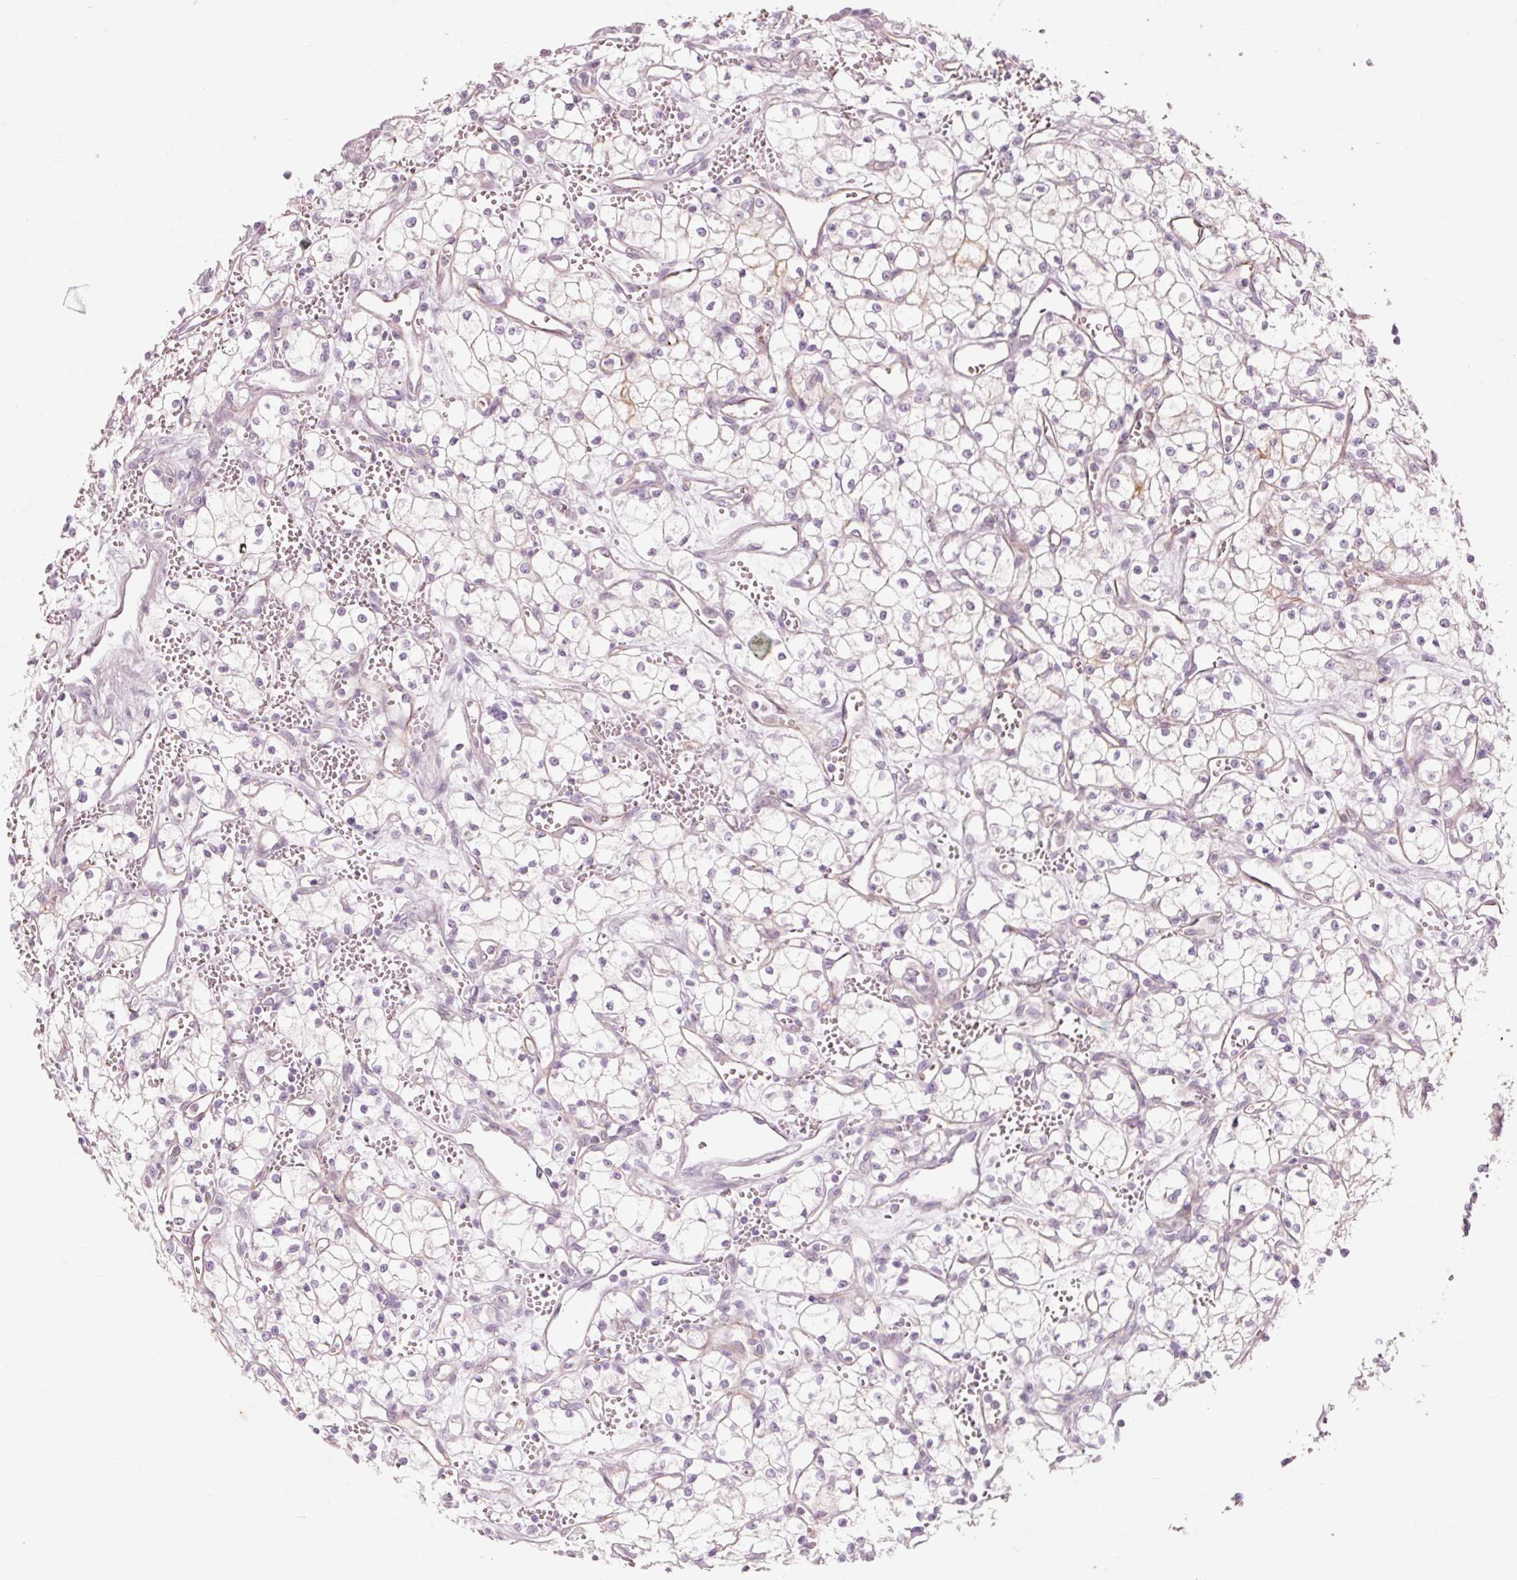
{"staining": {"intensity": "negative", "quantity": "none", "location": "none"}, "tissue": "renal cancer", "cell_type": "Tumor cells", "image_type": "cancer", "snomed": [{"axis": "morphology", "description": "Adenocarcinoma, NOS"}, {"axis": "topography", "description": "Kidney"}], "caption": "Renal cancer was stained to show a protein in brown. There is no significant staining in tumor cells.", "gene": "TRIM73", "patient": {"sex": "male", "age": 59}}